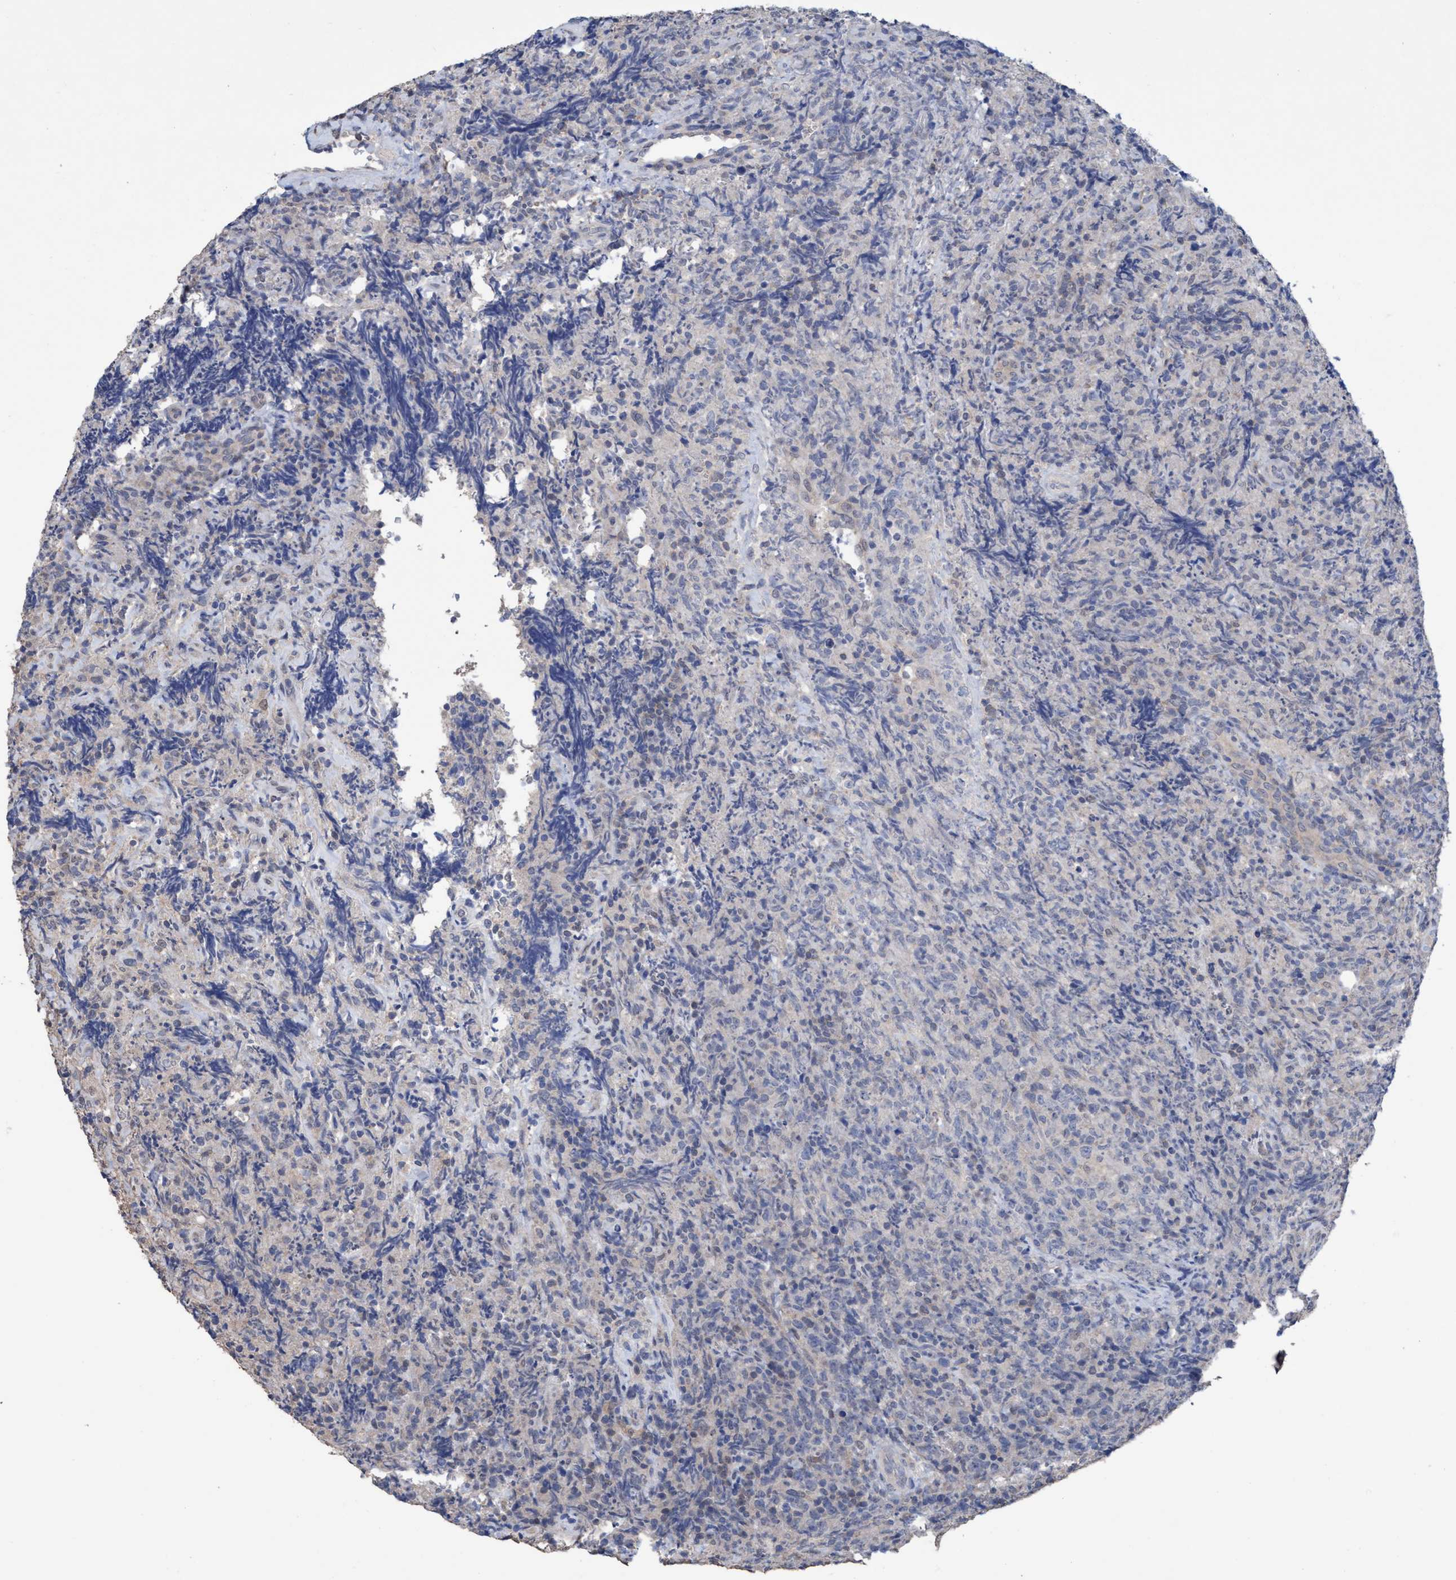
{"staining": {"intensity": "negative", "quantity": "none", "location": "none"}, "tissue": "lymphoma", "cell_type": "Tumor cells", "image_type": "cancer", "snomed": [{"axis": "morphology", "description": "Malignant lymphoma, non-Hodgkin's type, High grade"}, {"axis": "topography", "description": "Tonsil"}], "caption": "DAB (3,3'-diaminobenzidine) immunohistochemical staining of human malignant lymphoma, non-Hodgkin's type (high-grade) exhibits no significant positivity in tumor cells.", "gene": "GLOD4", "patient": {"sex": "female", "age": 36}}